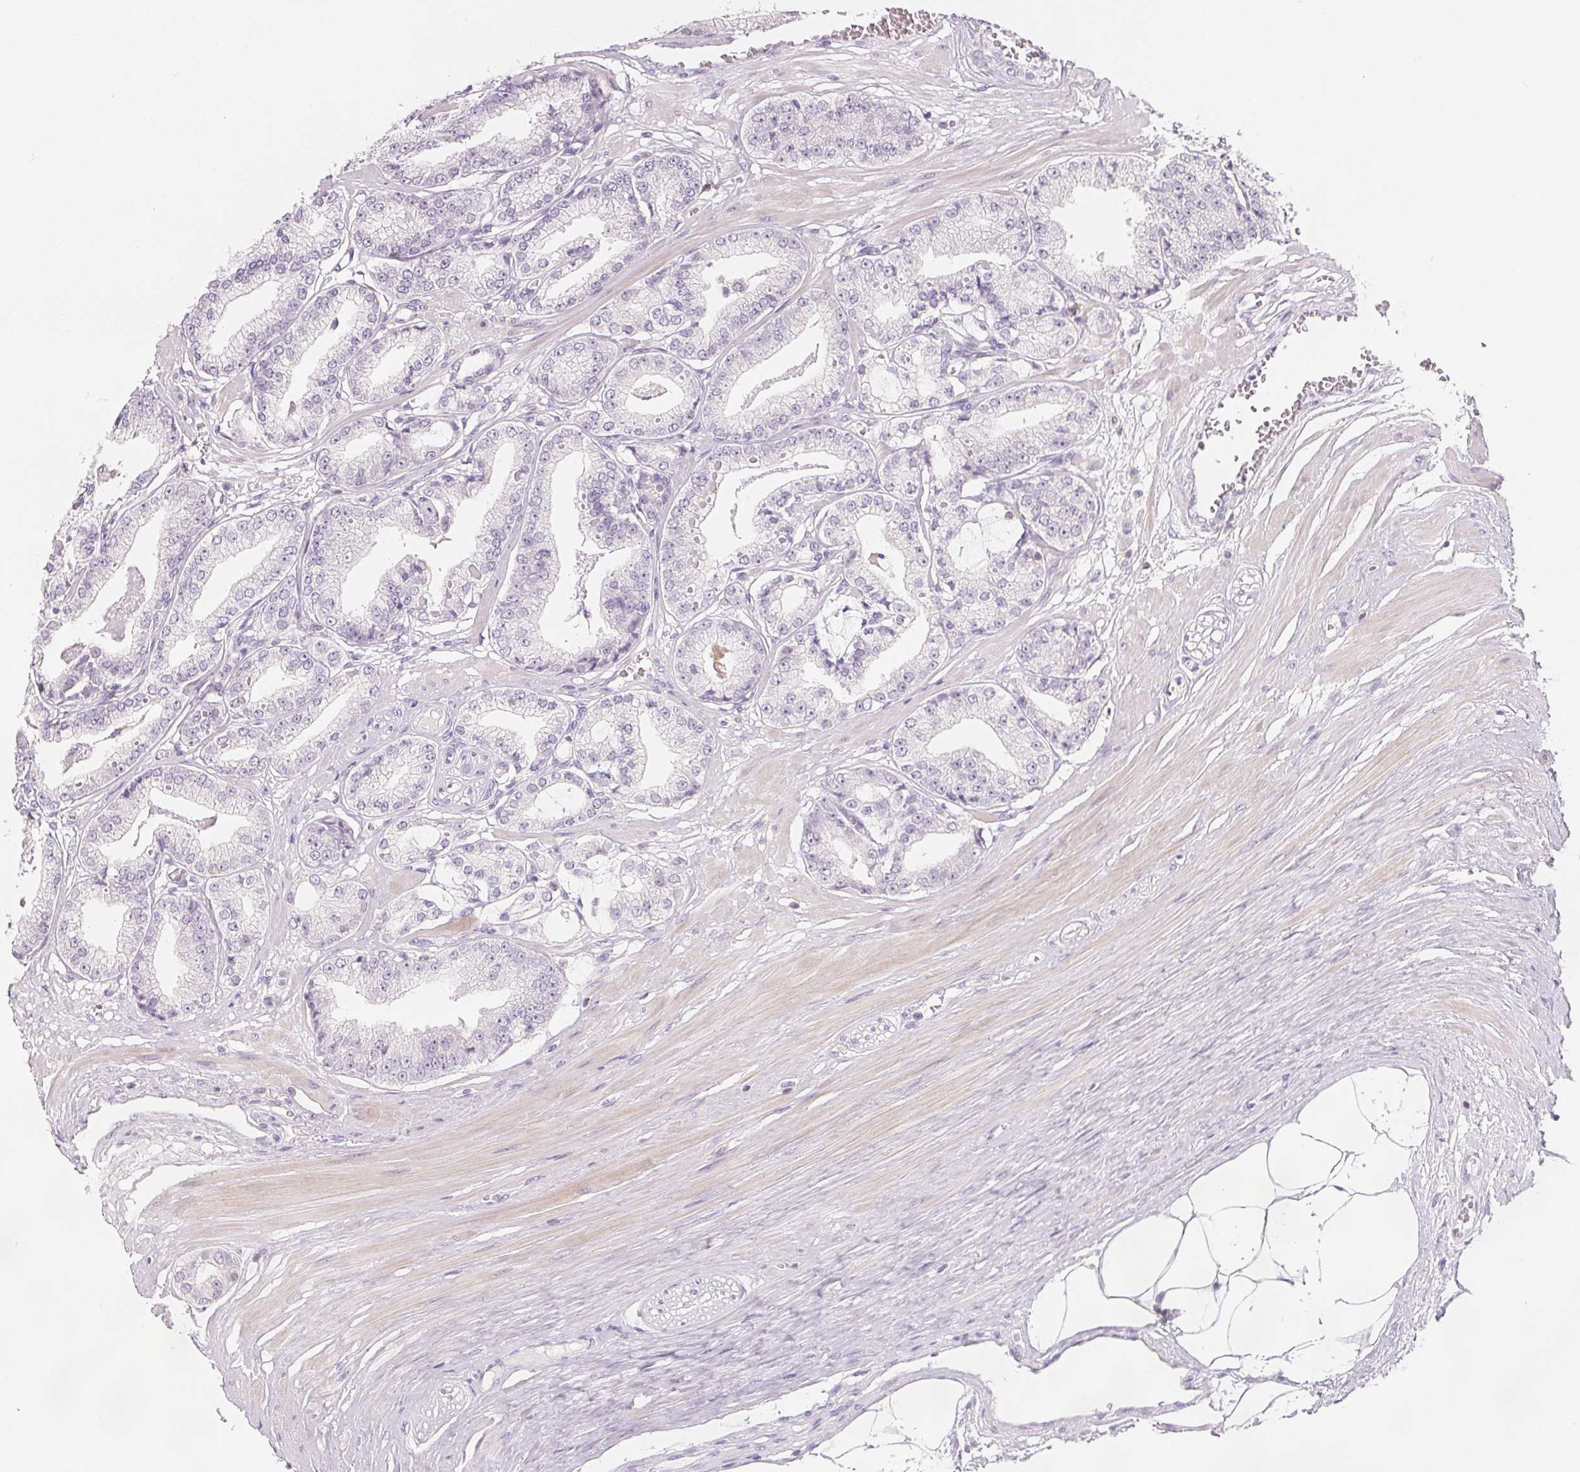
{"staining": {"intensity": "negative", "quantity": "none", "location": "none"}, "tissue": "prostate cancer", "cell_type": "Tumor cells", "image_type": "cancer", "snomed": [{"axis": "morphology", "description": "Adenocarcinoma, High grade"}, {"axis": "topography", "description": "Prostate"}], "caption": "High-grade adenocarcinoma (prostate) stained for a protein using immunohistochemistry (IHC) shows no staining tumor cells.", "gene": "CD69", "patient": {"sex": "male", "age": 71}}